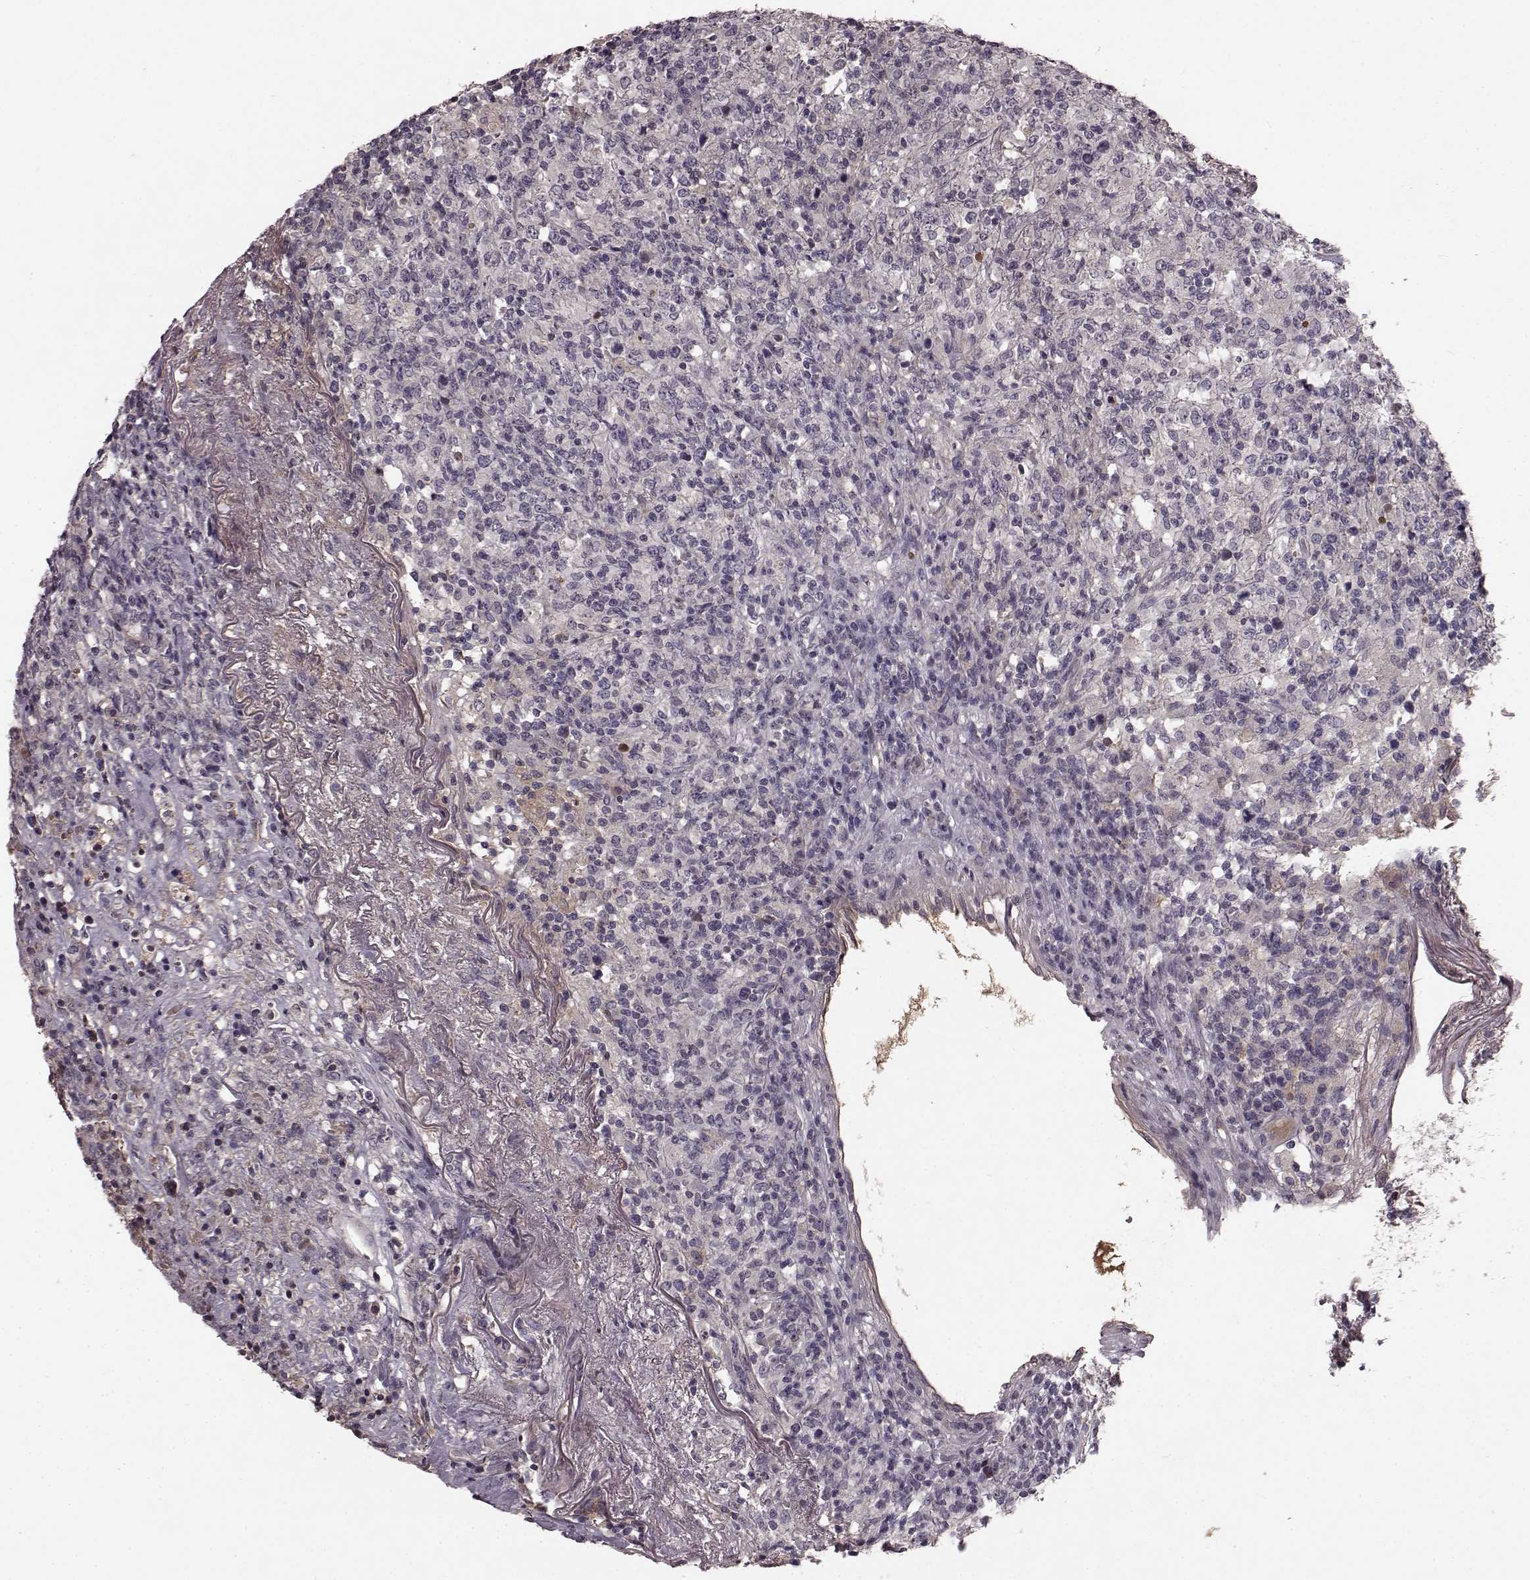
{"staining": {"intensity": "negative", "quantity": "none", "location": "none"}, "tissue": "lymphoma", "cell_type": "Tumor cells", "image_type": "cancer", "snomed": [{"axis": "morphology", "description": "Malignant lymphoma, non-Hodgkin's type, High grade"}, {"axis": "topography", "description": "Lung"}], "caption": "This is a micrograph of IHC staining of lymphoma, which shows no staining in tumor cells.", "gene": "SLC22A18", "patient": {"sex": "male", "age": 79}}